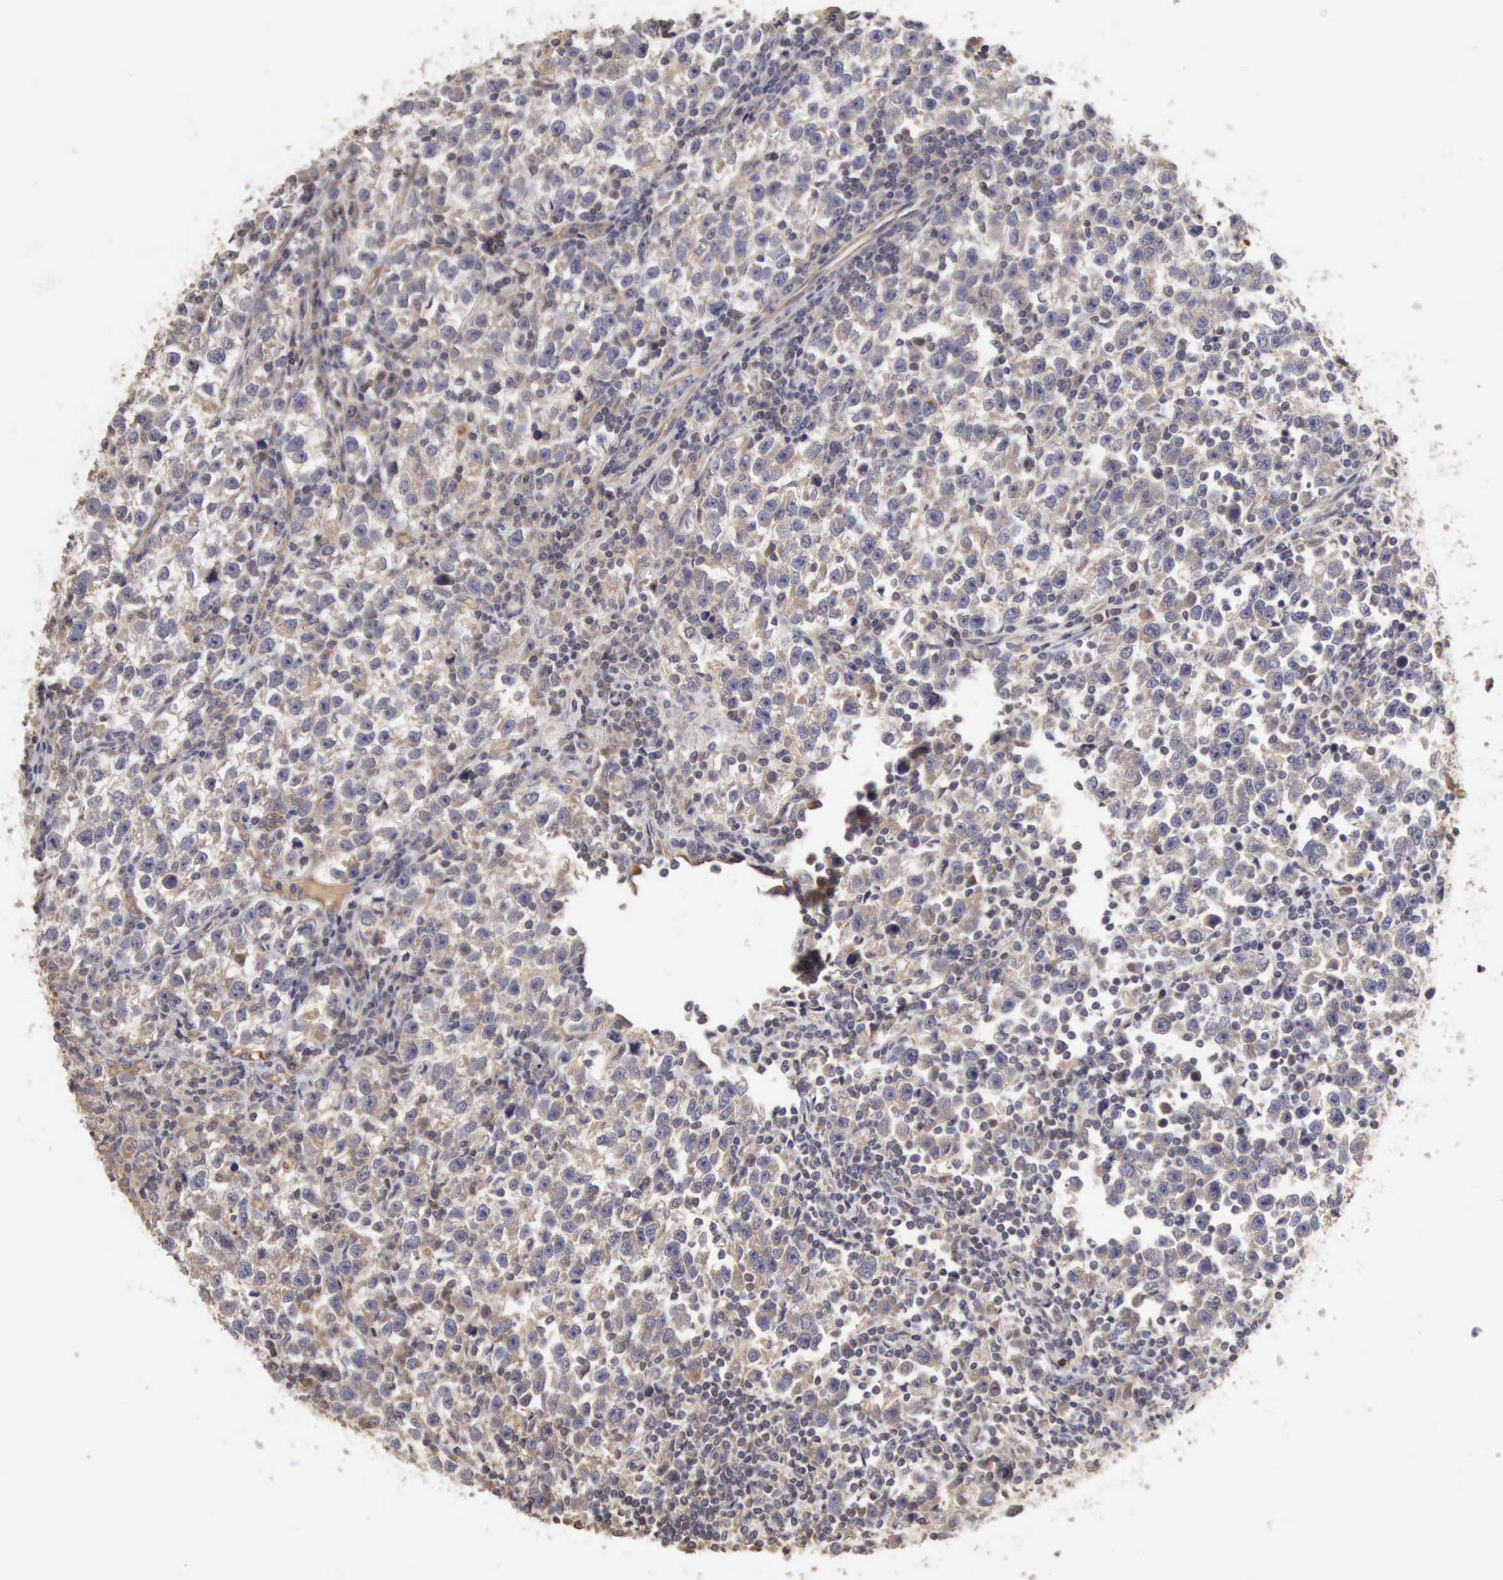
{"staining": {"intensity": "negative", "quantity": "none", "location": "none"}, "tissue": "testis cancer", "cell_type": "Tumor cells", "image_type": "cancer", "snomed": [{"axis": "morphology", "description": "Seminoma, NOS"}, {"axis": "topography", "description": "Testis"}], "caption": "The immunohistochemistry image has no significant positivity in tumor cells of testis seminoma tissue.", "gene": "BMX", "patient": {"sex": "male", "age": 43}}